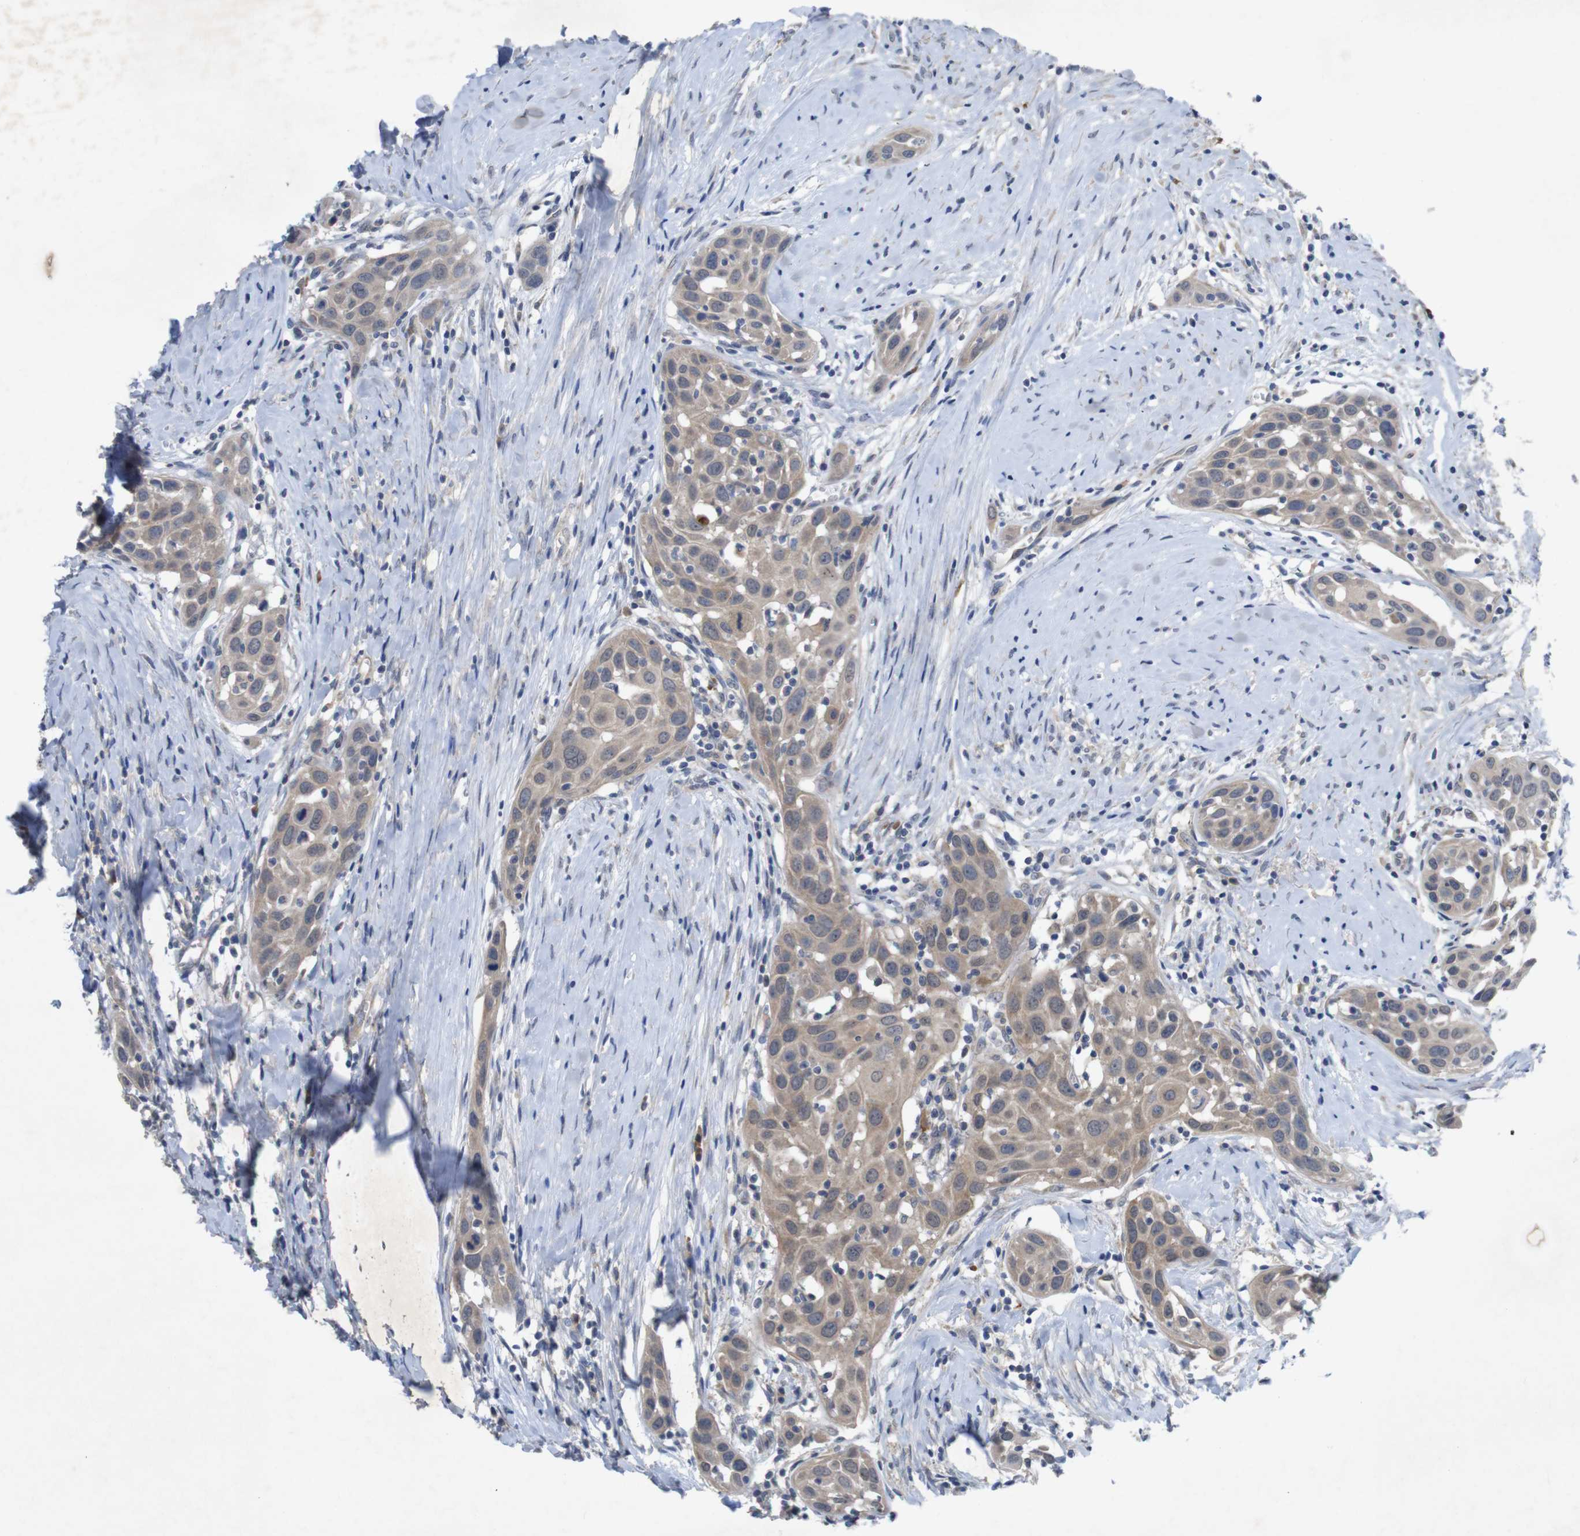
{"staining": {"intensity": "moderate", "quantity": ">75%", "location": "cytoplasmic/membranous"}, "tissue": "head and neck cancer", "cell_type": "Tumor cells", "image_type": "cancer", "snomed": [{"axis": "morphology", "description": "Squamous cell carcinoma, NOS"}, {"axis": "topography", "description": "Oral tissue"}, {"axis": "topography", "description": "Head-Neck"}], "caption": "Moderate cytoplasmic/membranous protein expression is appreciated in approximately >75% of tumor cells in head and neck squamous cell carcinoma.", "gene": "BCAR3", "patient": {"sex": "female", "age": 50}}